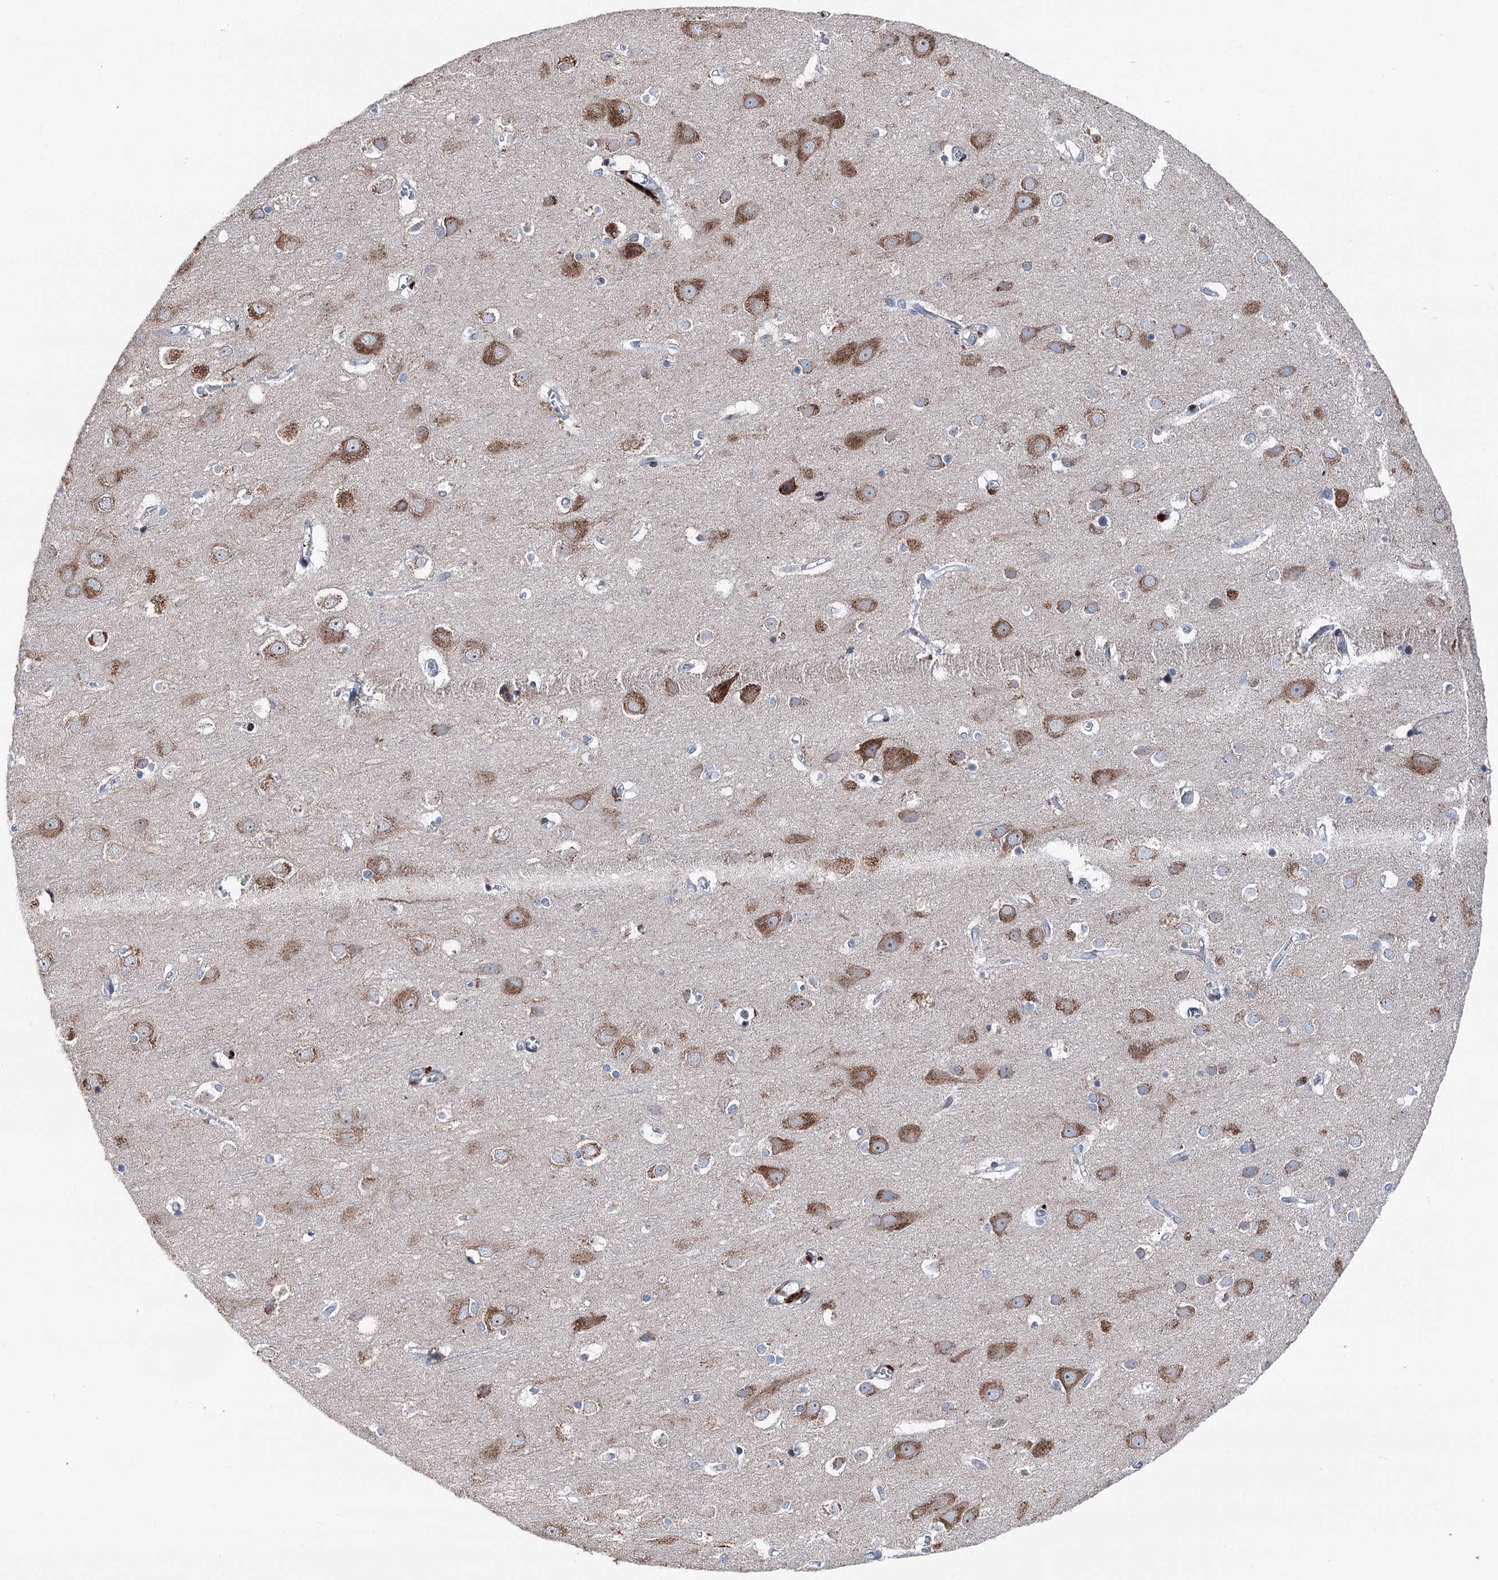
{"staining": {"intensity": "negative", "quantity": "none", "location": "none"}, "tissue": "cerebral cortex", "cell_type": "Endothelial cells", "image_type": "normal", "snomed": [{"axis": "morphology", "description": "Normal tissue, NOS"}, {"axis": "topography", "description": "Cerebral cortex"}], "caption": "This is a micrograph of immunohistochemistry (IHC) staining of normal cerebral cortex, which shows no expression in endothelial cells.", "gene": "MRPL14", "patient": {"sex": "male", "age": 54}}